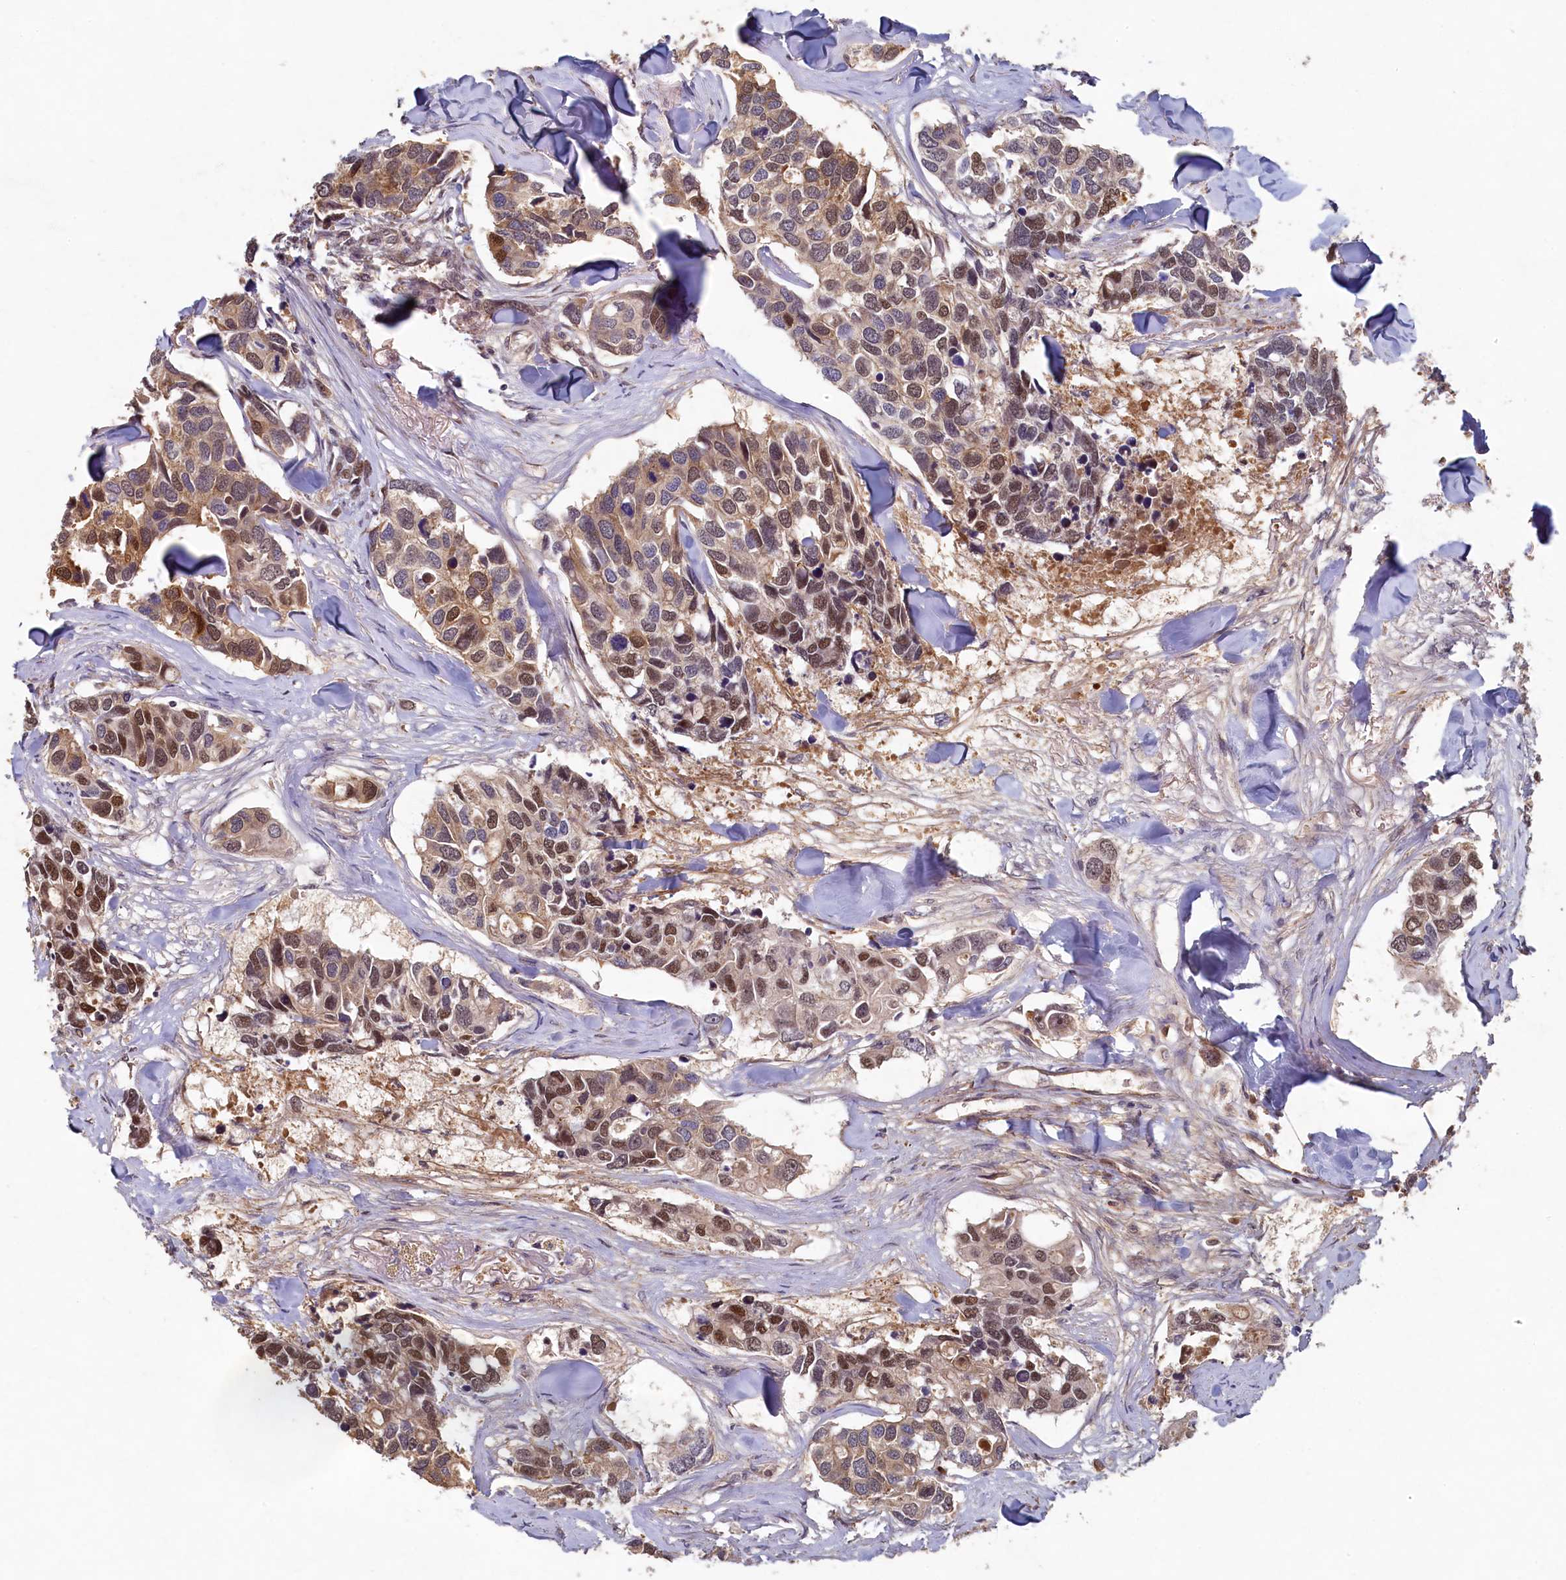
{"staining": {"intensity": "moderate", "quantity": "25%-75%", "location": "nuclear"}, "tissue": "breast cancer", "cell_type": "Tumor cells", "image_type": "cancer", "snomed": [{"axis": "morphology", "description": "Duct carcinoma"}, {"axis": "topography", "description": "Breast"}], "caption": "IHC (DAB (3,3'-diaminobenzidine)) staining of breast cancer (infiltrating ductal carcinoma) shows moderate nuclear protein staining in about 25%-75% of tumor cells.", "gene": "LCMT2", "patient": {"sex": "female", "age": 83}}